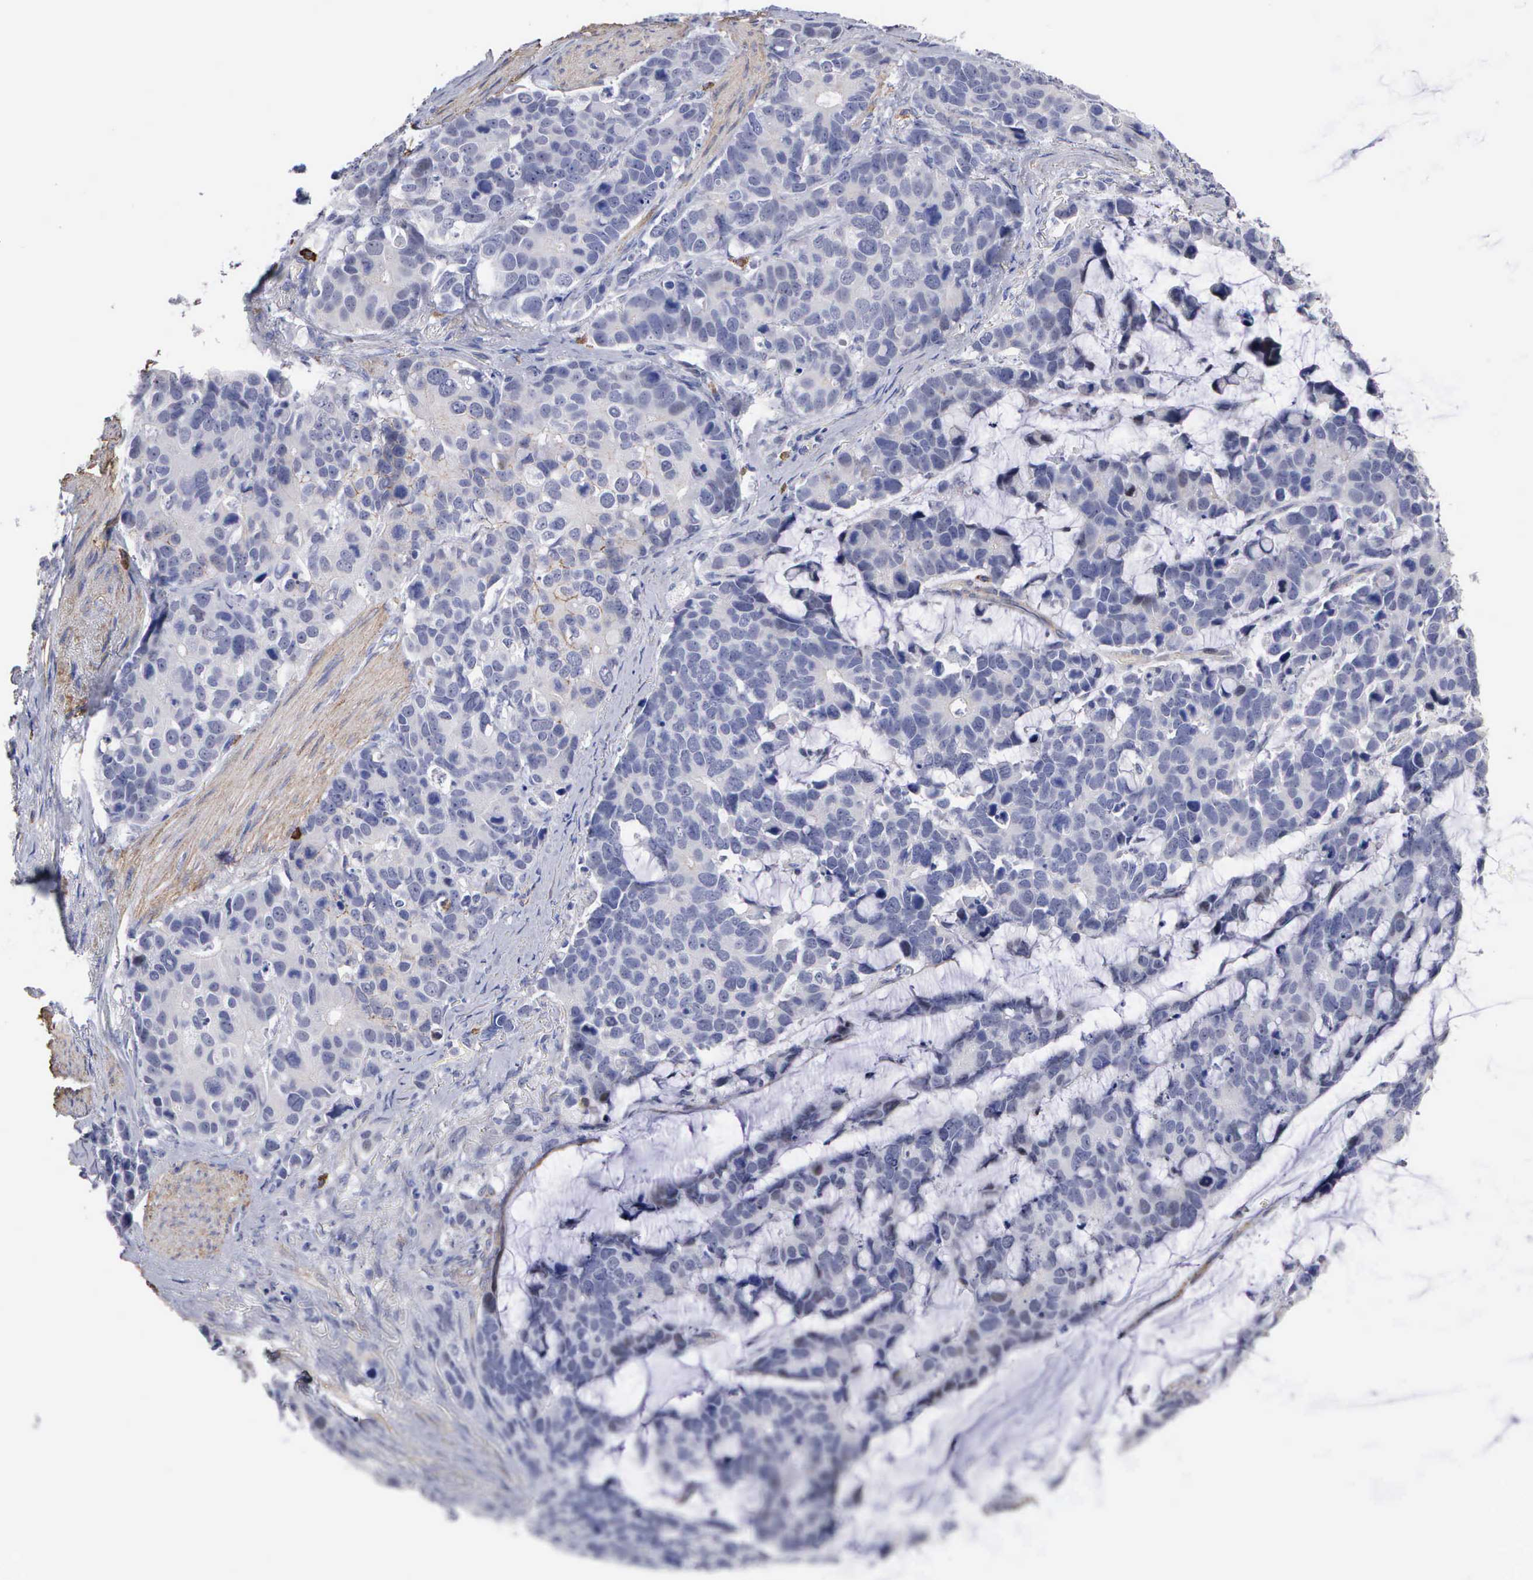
{"staining": {"intensity": "negative", "quantity": "none", "location": "none"}, "tissue": "stomach cancer", "cell_type": "Tumor cells", "image_type": "cancer", "snomed": [{"axis": "morphology", "description": "Adenocarcinoma, NOS"}, {"axis": "topography", "description": "Stomach, upper"}], "caption": "Micrograph shows no protein staining in tumor cells of stomach cancer (adenocarcinoma) tissue.", "gene": "ELFN2", "patient": {"sex": "male", "age": 71}}